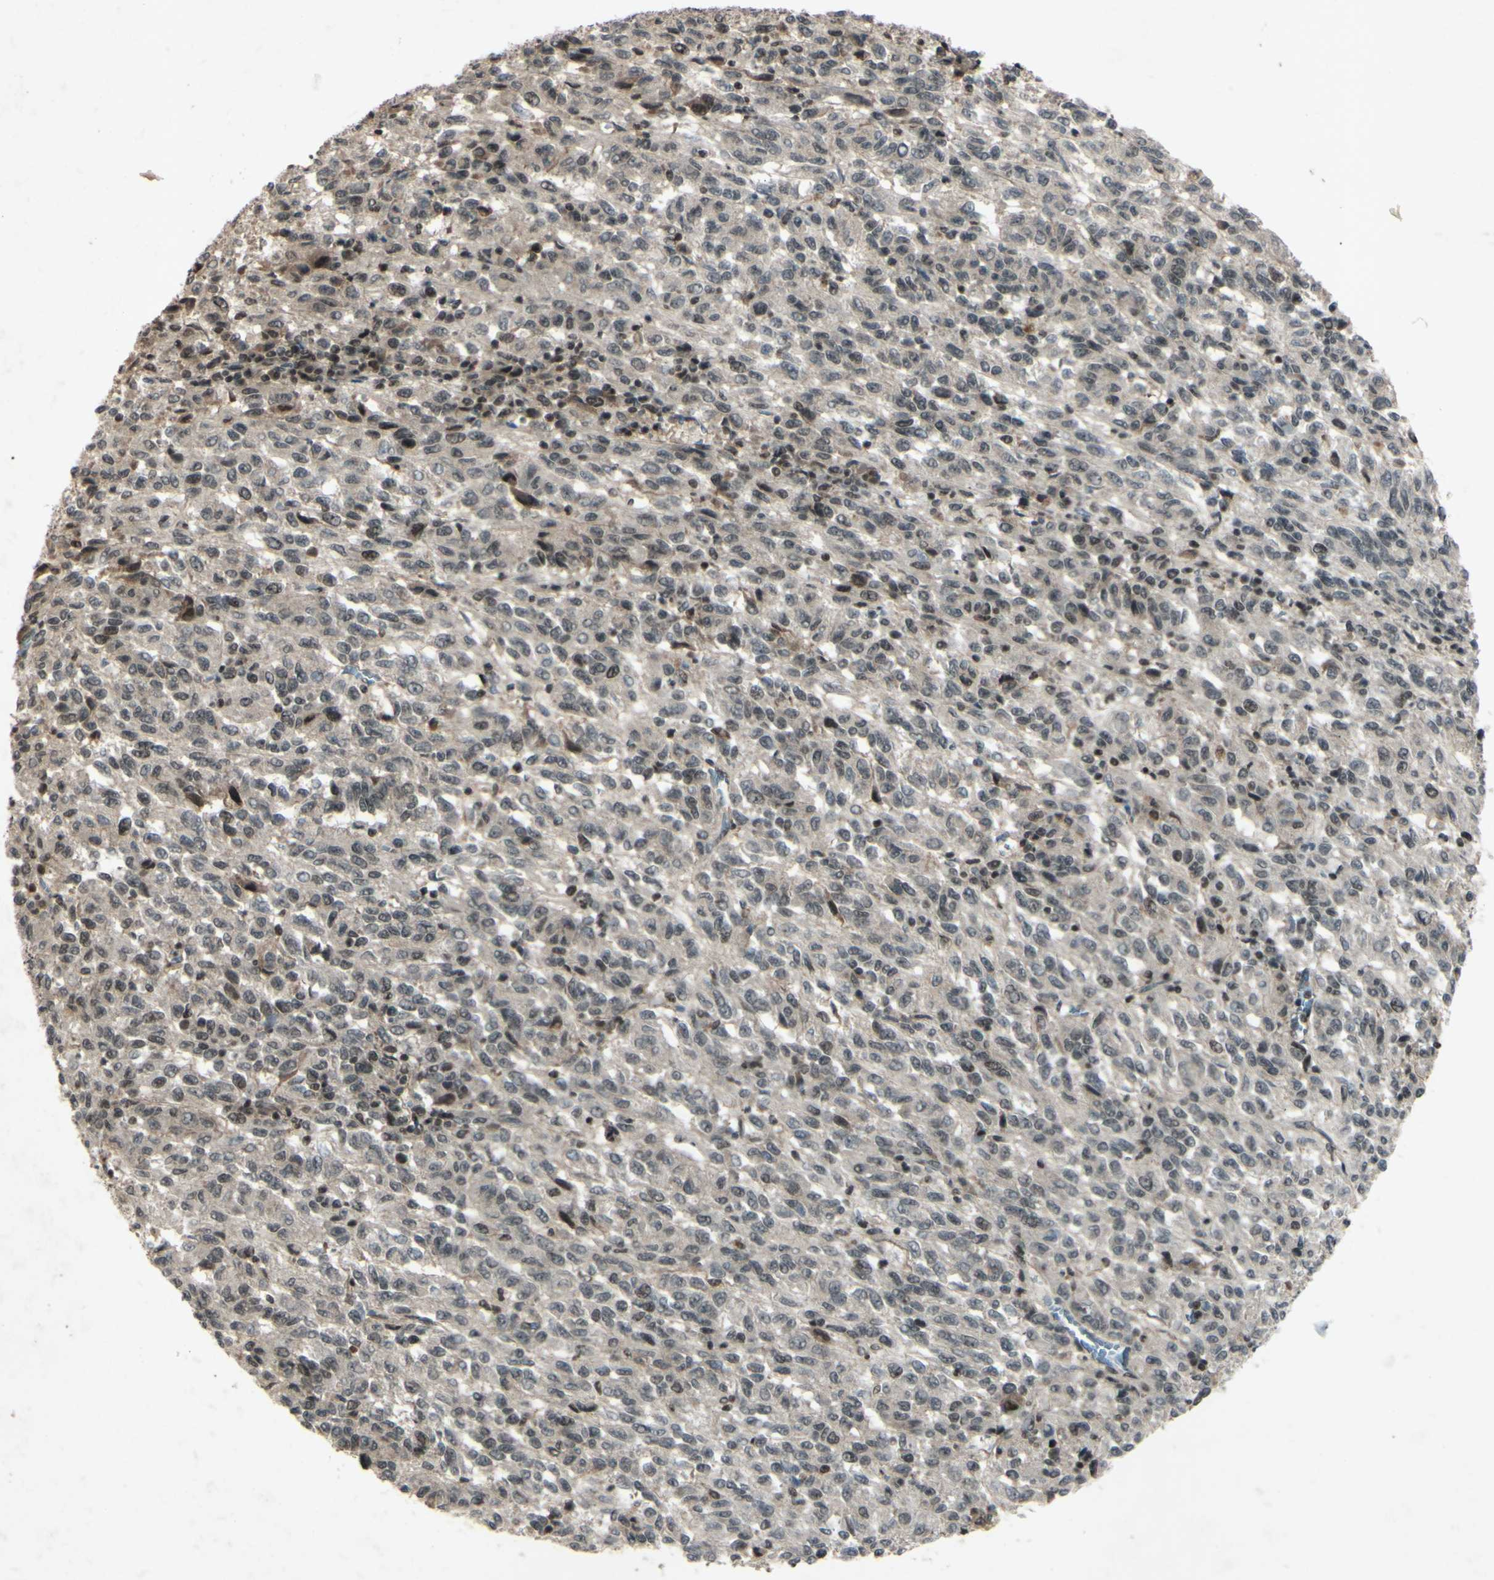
{"staining": {"intensity": "weak", "quantity": "25%-75%", "location": "nuclear"}, "tissue": "melanoma", "cell_type": "Tumor cells", "image_type": "cancer", "snomed": [{"axis": "morphology", "description": "Malignant melanoma, Metastatic site"}, {"axis": "topography", "description": "Lung"}], "caption": "A brown stain labels weak nuclear staining of a protein in human malignant melanoma (metastatic site) tumor cells.", "gene": "SNW1", "patient": {"sex": "male", "age": 64}}